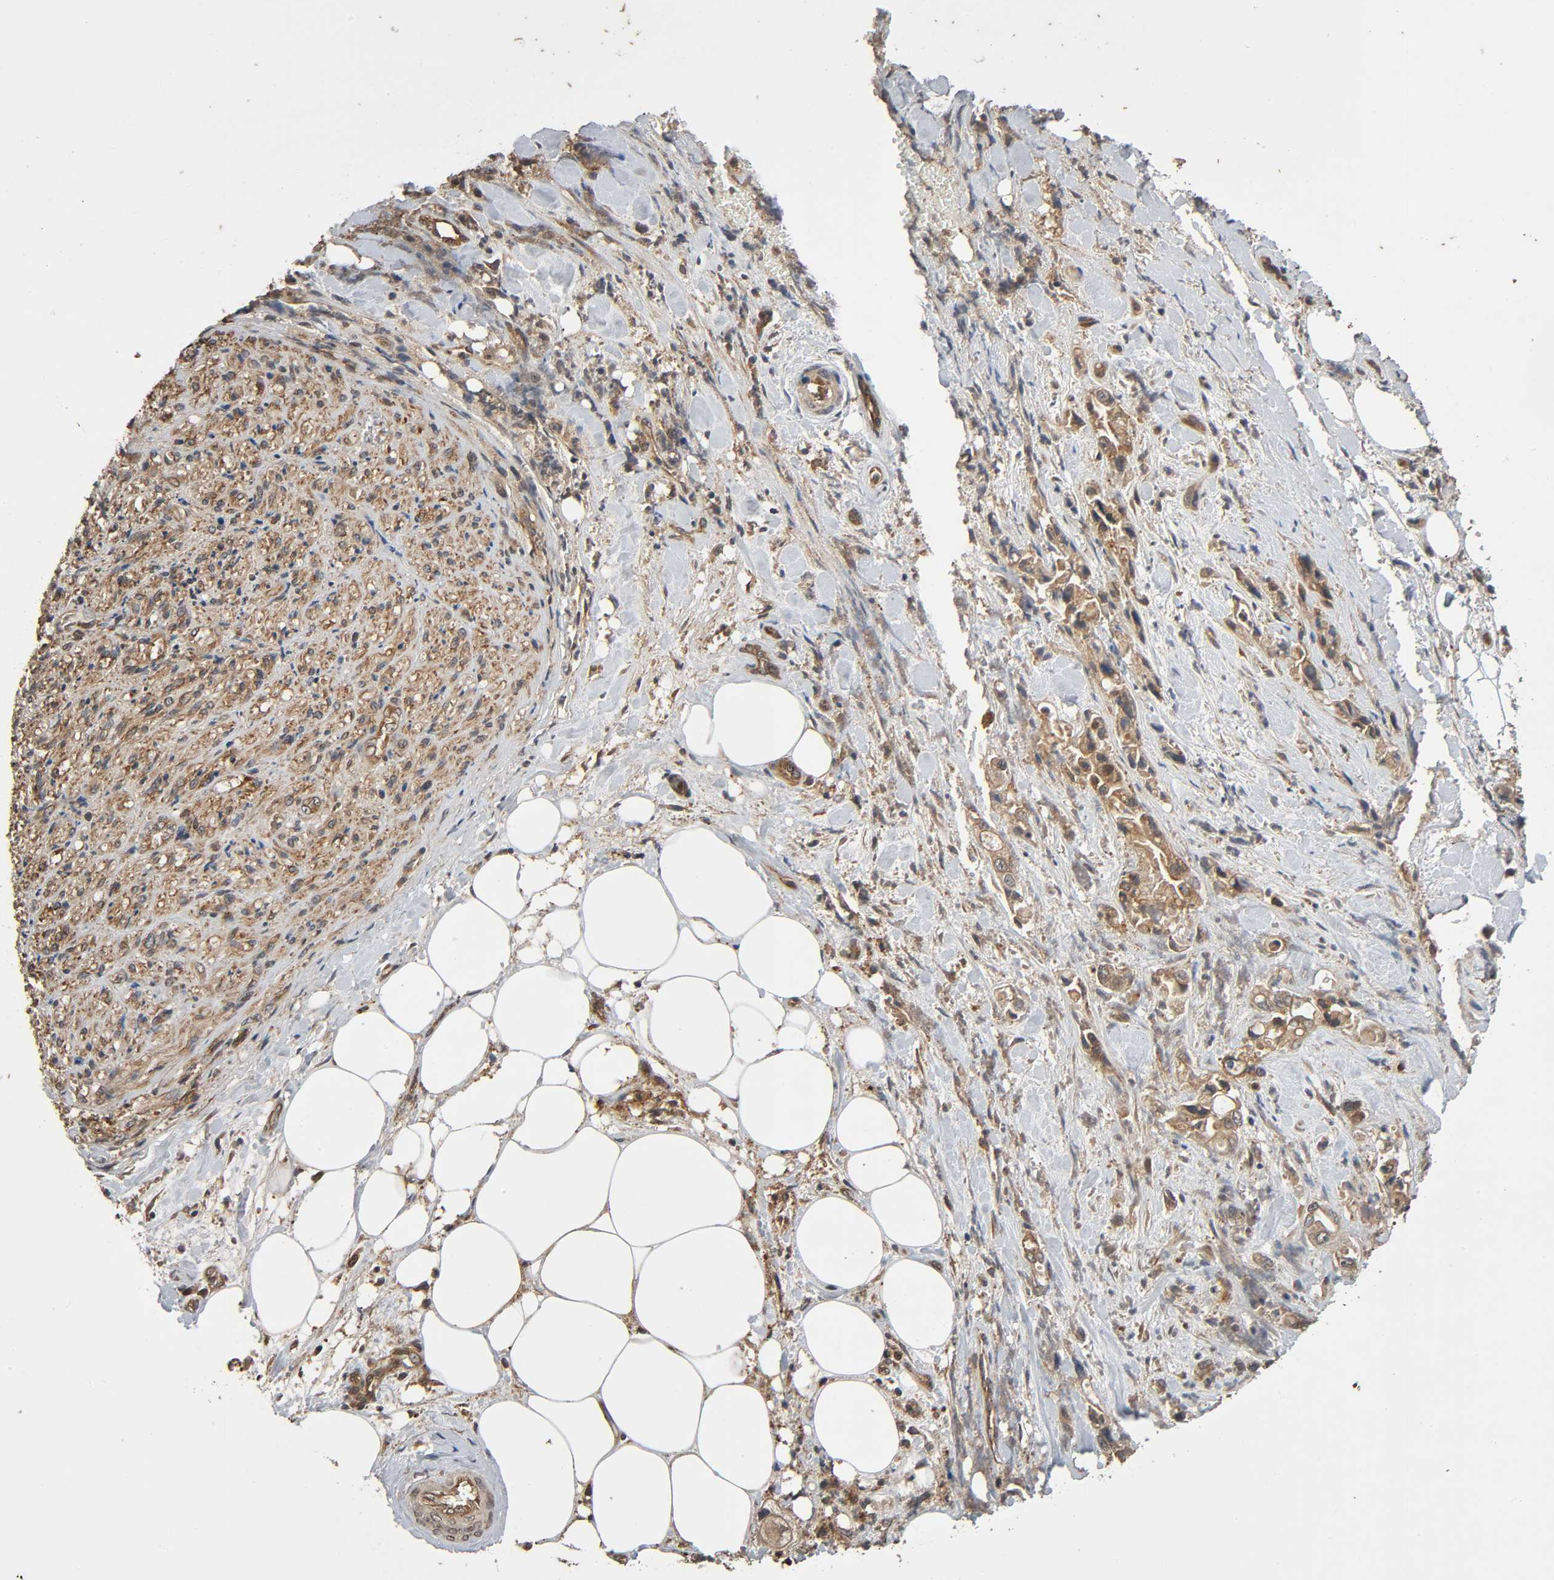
{"staining": {"intensity": "moderate", "quantity": ">75%", "location": "cytoplasmic/membranous"}, "tissue": "pancreatic cancer", "cell_type": "Tumor cells", "image_type": "cancer", "snomed": [{"axis": "morphology", "description": "Adenocarcinoma, NOS"}, {"axis": "topography", "description": "Pancreas"}], "caption": "A photomicrograph of pancreatic cancer (adenocarcinoma) stained for a protein displays moderate cytoplasmic/membranous brown staining in tumor cells.", "gene": "MAP3K8", "patient": {"sex": "male", "age": 70}}